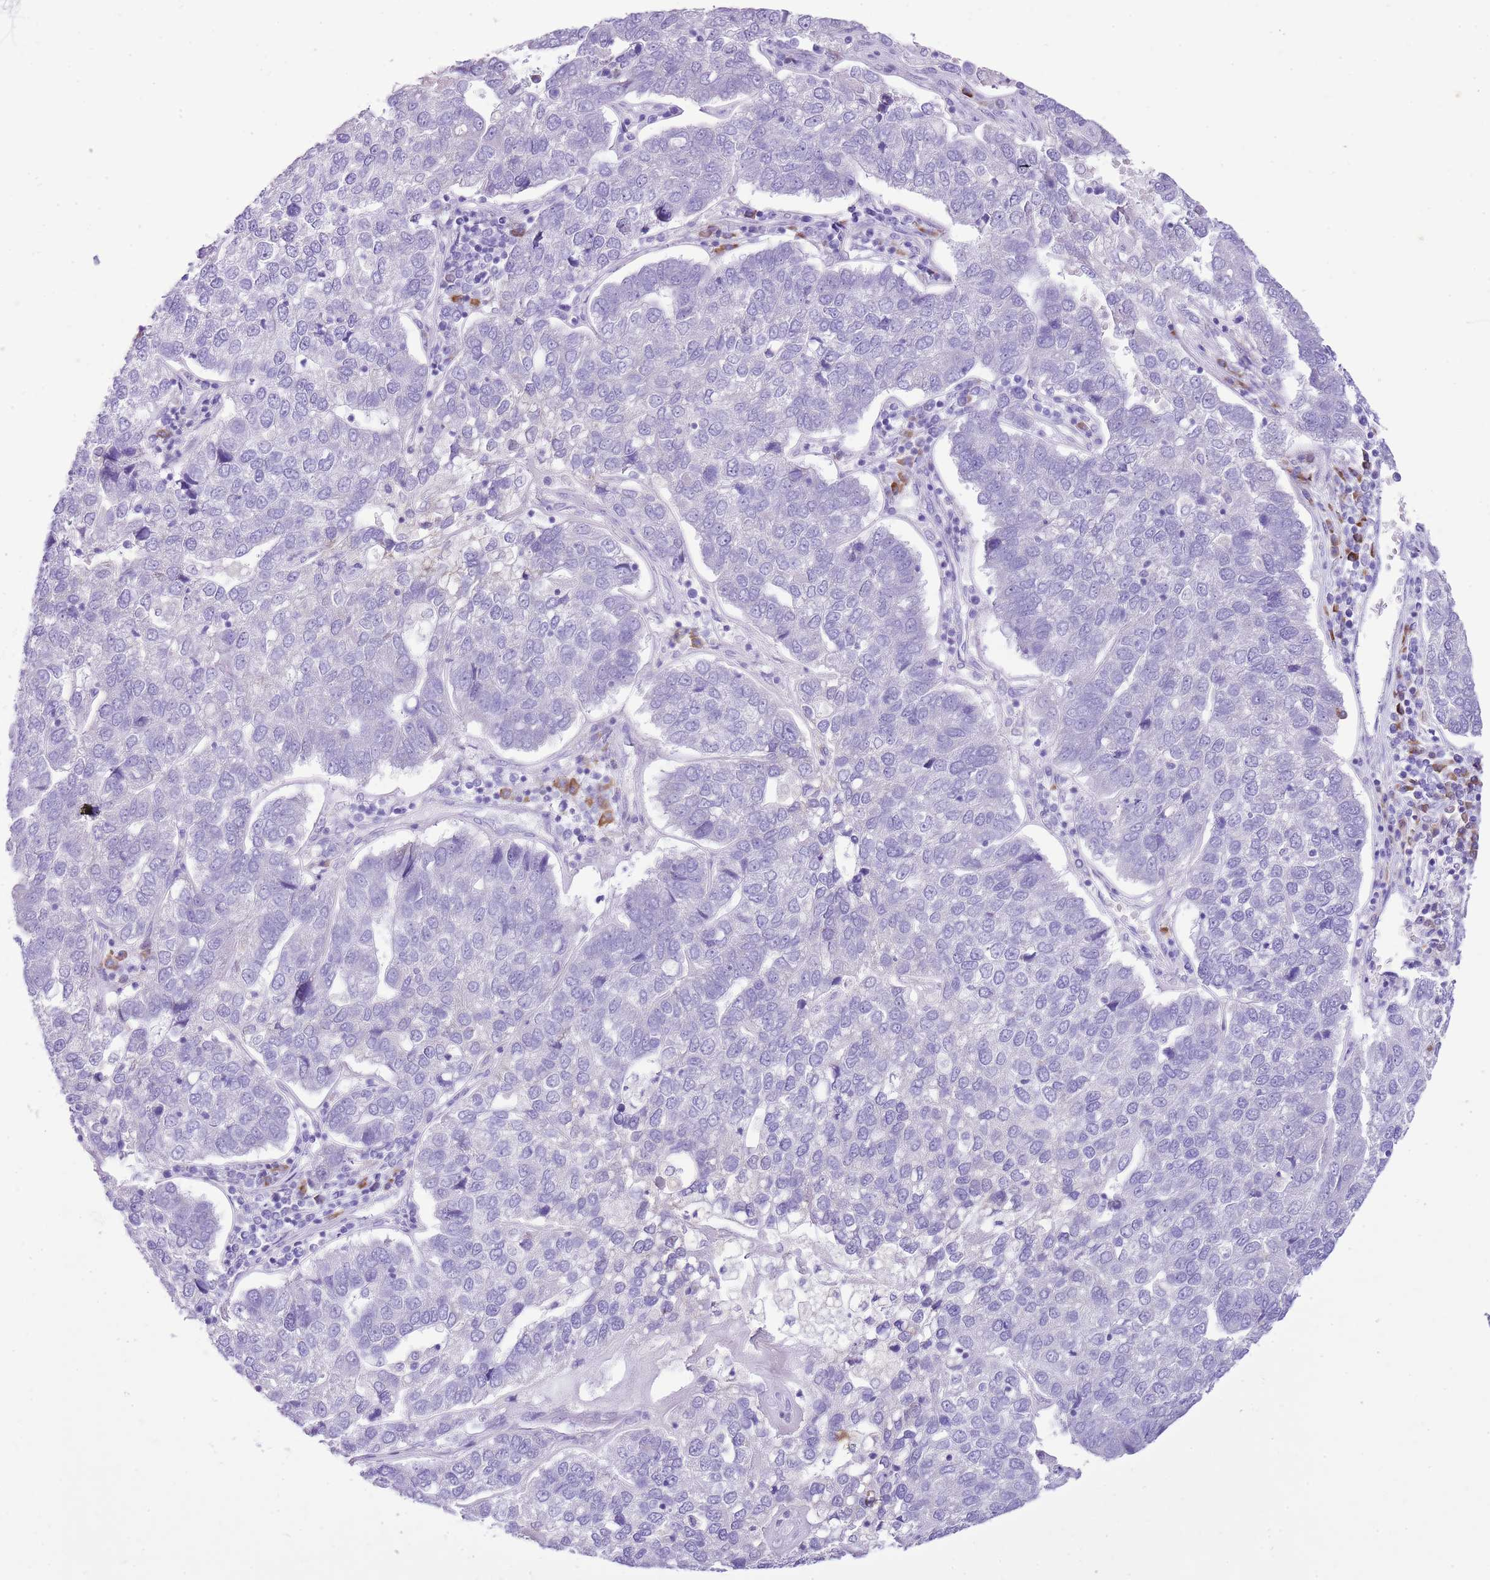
{"staining": {"intensity": "negative", "quantity": "none", "location": "none"}, "tissue": "pancreatic cancer", "cell_type": "Tumor cells", "image_type": "cancer", "snomed": [{"axis": "morphology", "description": "Adenocarcinoma, NOS"}, {"axis": "topography", "description": "Pancreas"}], "caption": "An IHC micrograph of pancreatic adenocarcinoma is shown. There is no staining in tumor cells of pancreatic adenocarcinoma.", "gene": "AAR2", "patient": {"sex": "female", "age": 61}}